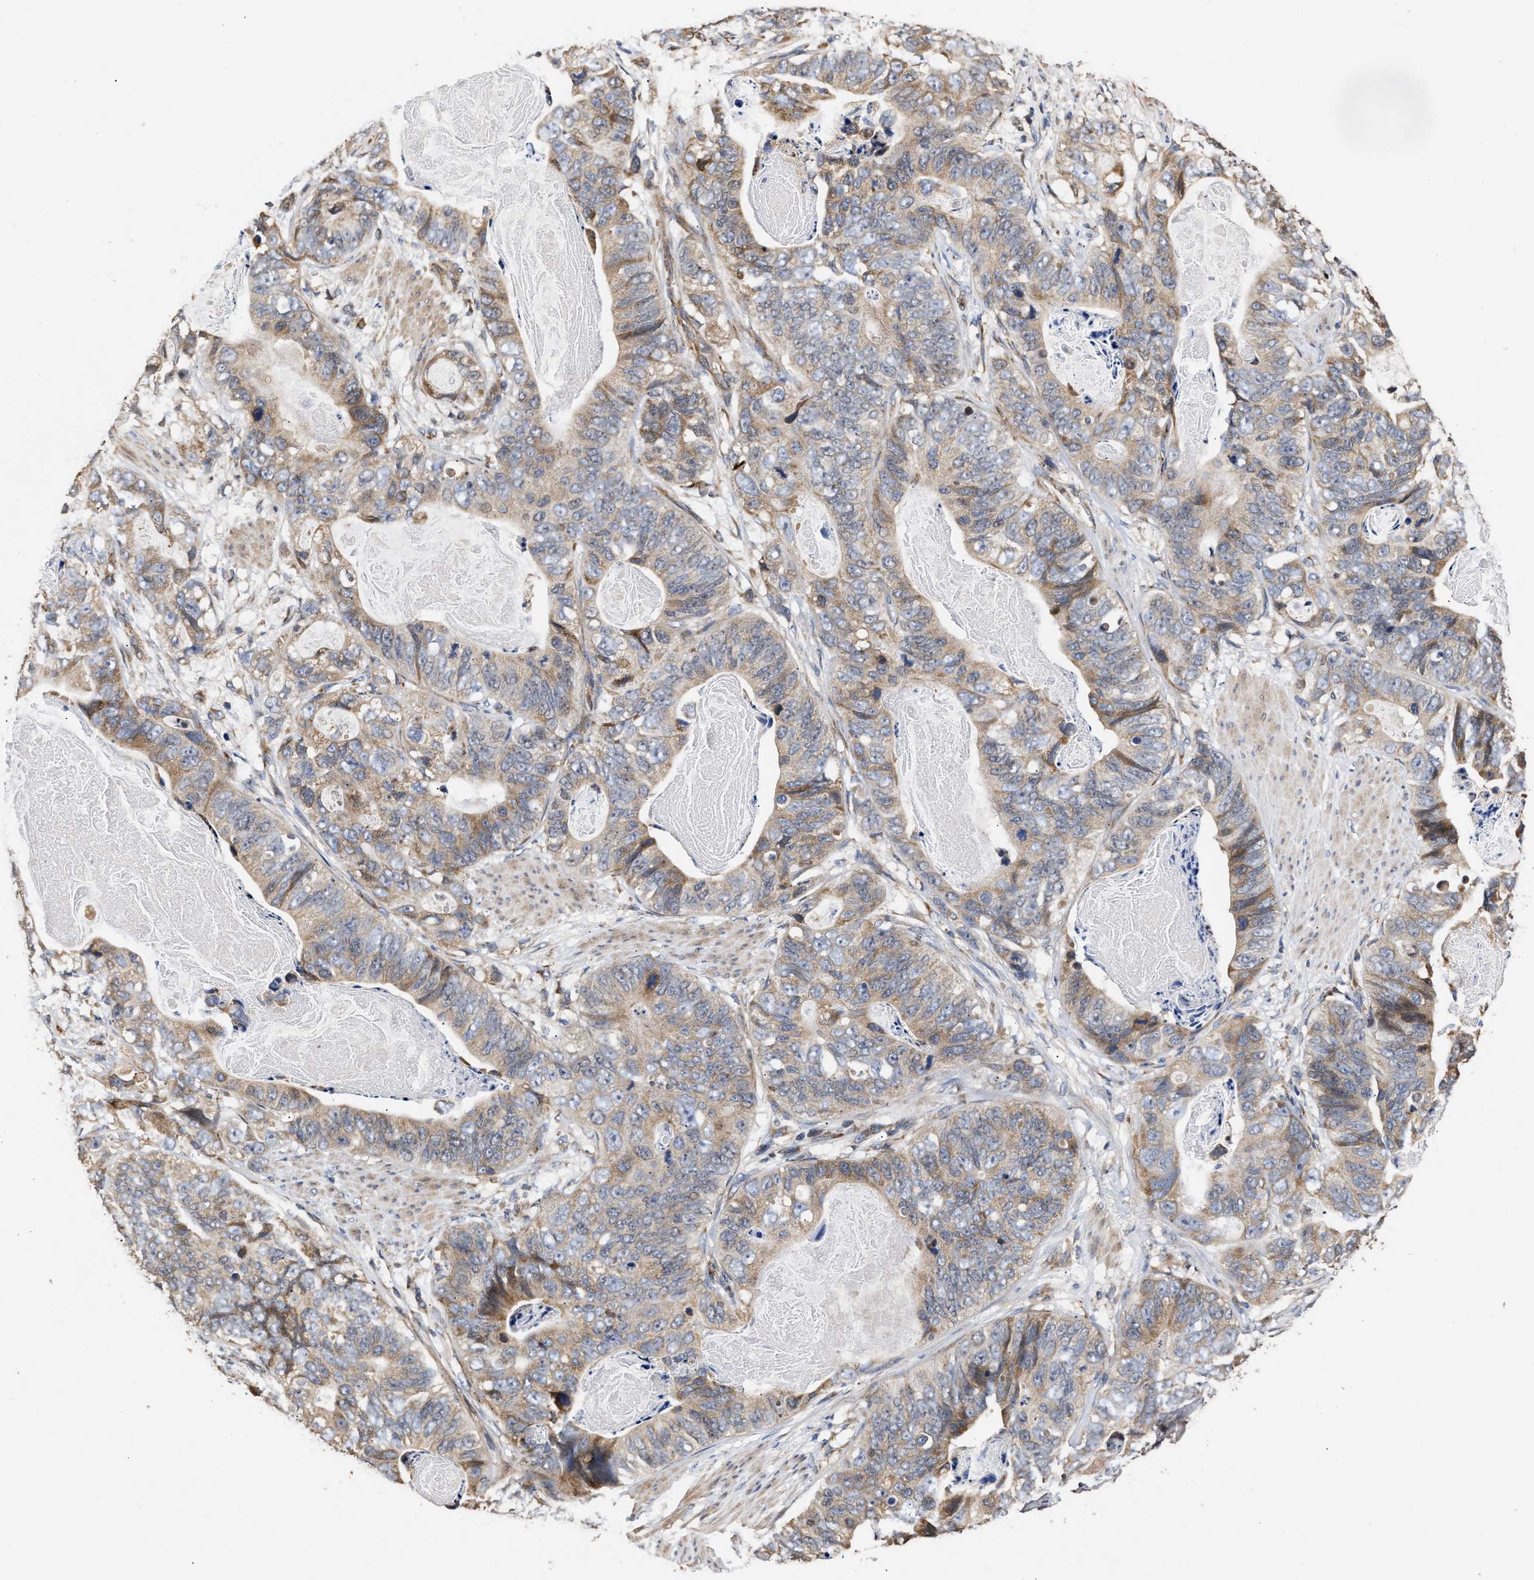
{"staining": {"intensity": "weak", "quantity": "25%-75%", "location": "cytoplasmic/membranous"}, "tissue": "stomach cancer", "cell_type": "Tumor cells", "image_type": "cancer", "snomed": [{"axis": "morphology", "description": "Adenocarcinoma, NOS"}, {"axis": "topography", "description": "Stomach"}], "caption": "Stomach adenocarcinoma was stained to show a protein in brown. There is low levels of weak cytoplasmic/membranous staining in about 25%-75% of tumor cells. The staining was performed using DAB to visualize the protein expression in brown, while the nuclei were stained in blue with hematoxylin (Magnification: 20x).", "gene": "GOSR1", "patient": {"sex": "female", "age": 89}}